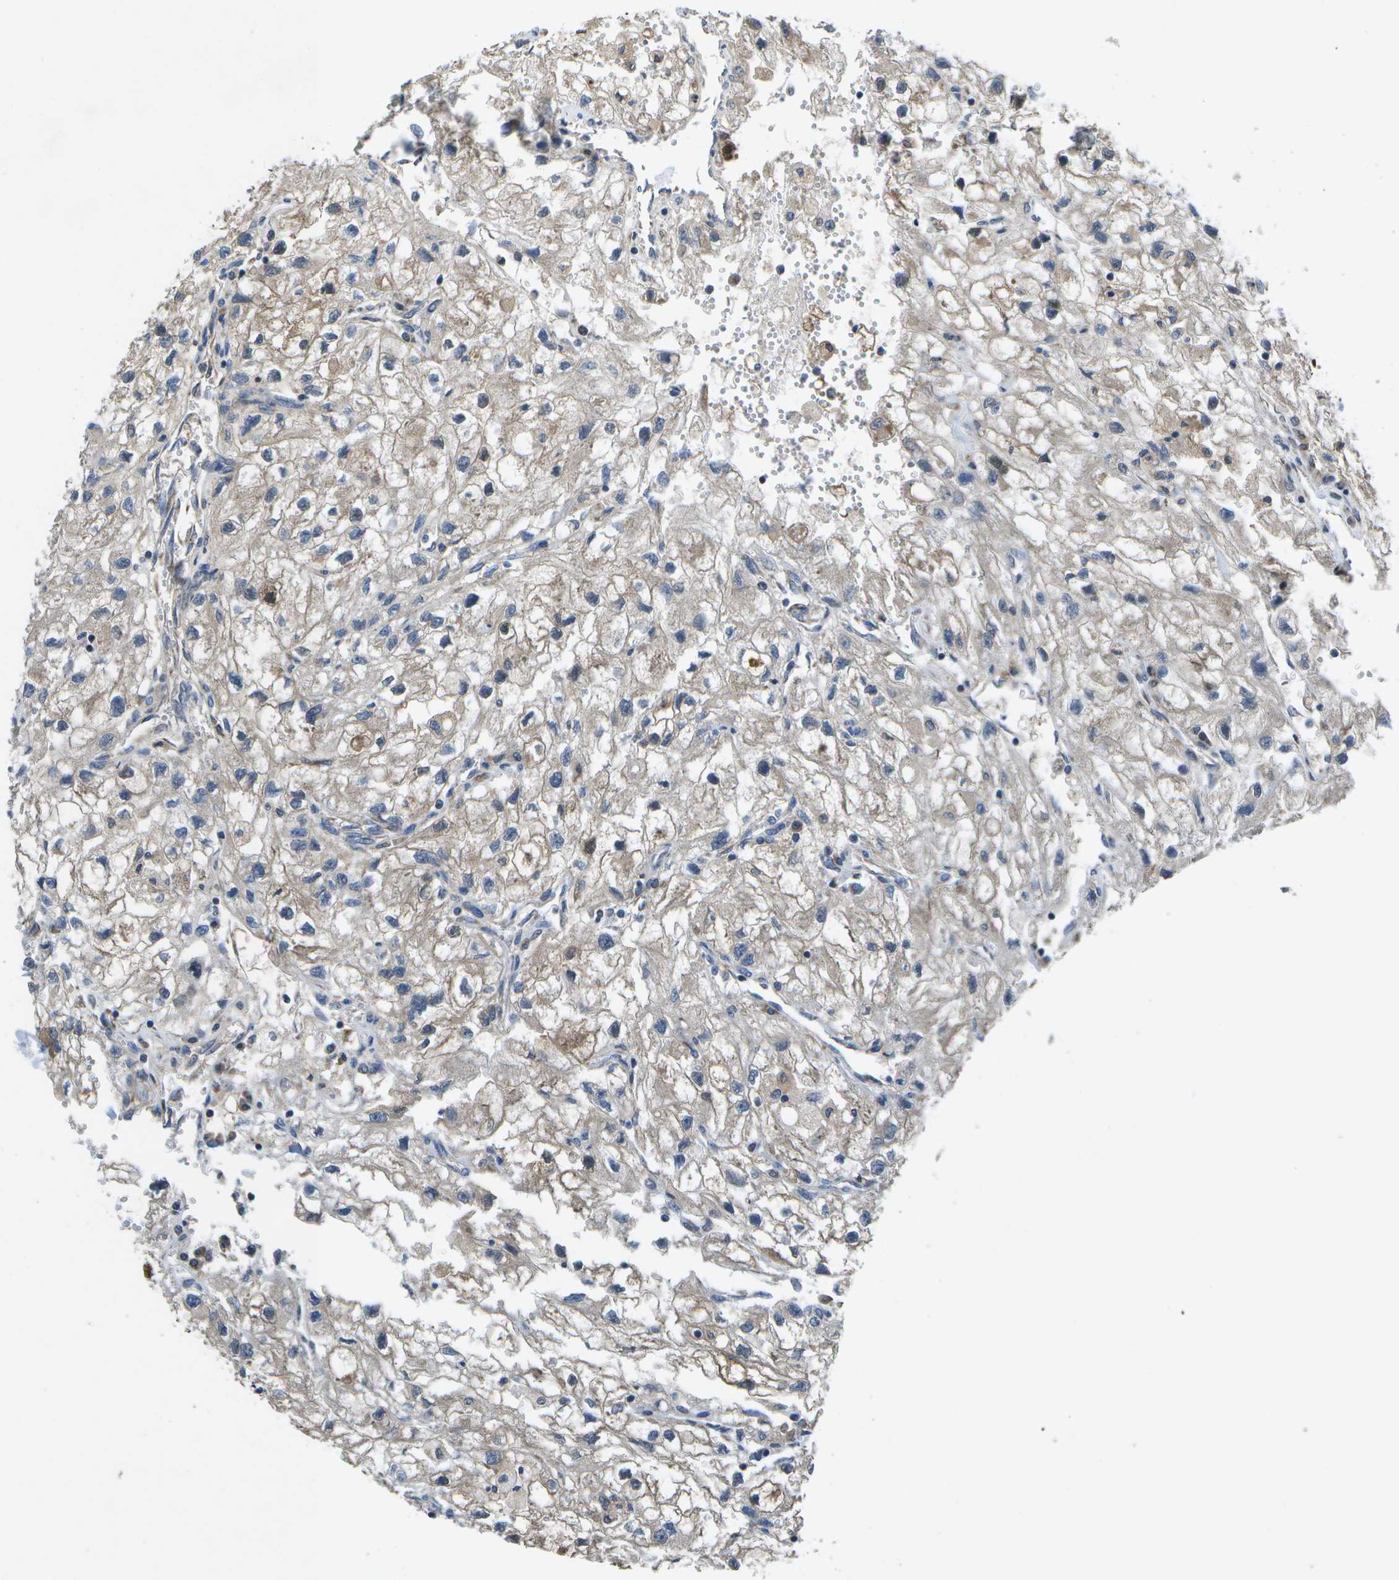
{"staining": {"intensity": "weak", "quantity": "<25%", "location": "cytoplasmic/membranous"}, "tissue": "renal cancer", "cell_type": "Tumor cells", "image_type": "cancer", "snomed": [{"axis": "morphology", "description": "Adenocarcinoma, NOS"}, {"axis": "topography", "description": "Kidney"}], "caption": "IHC photomicrograph of neoplastic tissue: renal cancer stained with DAB (3,3'-diaminobenzidine) shows no significant protein expression in tumor cells. Nuclei are stained in blue.", "gene": "HADHA", "patient": {"sex": "female", "age": 70}}